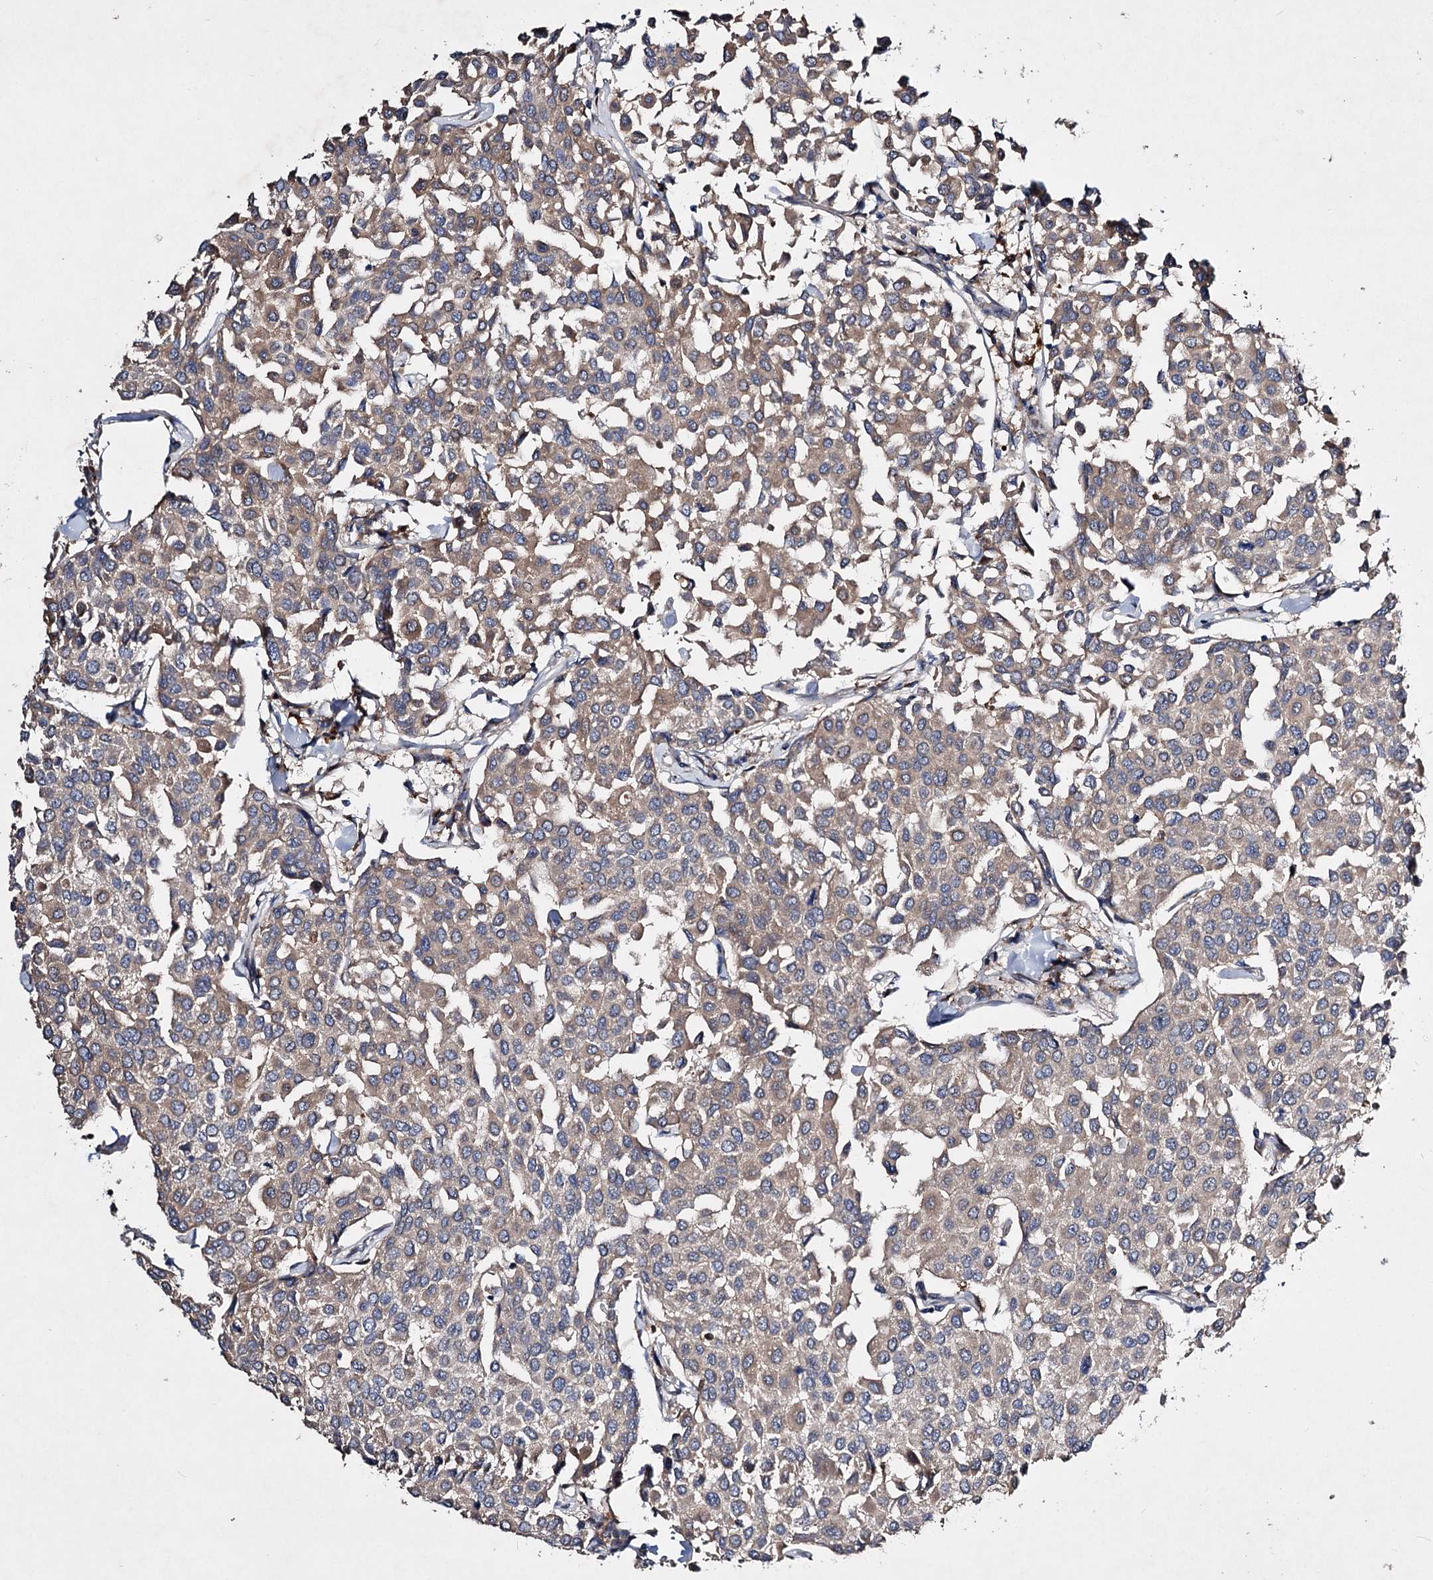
{"staining": {"intensity": "moderate", "quantity": ">75%", "location": "cytoplasmic/membranous"}, "tissue": "breast cancer", "cell_type": "Tumor cells", "image_type": "cancer", "snomed": [{"axis": "morphology", "description": "Duct carcinoma"}, {"axis": "topography", "description": "Breast"}], "caption": "Protein positivity by immunohistochemistry (IHC) reveals moderate cytoplasmic/membranous staining in approximately >75% of tumor cells in breast cancer (invasive ductal carcinoma).", "gene": "MINDY3", "patient": {"sex": "female", "age": 55}}